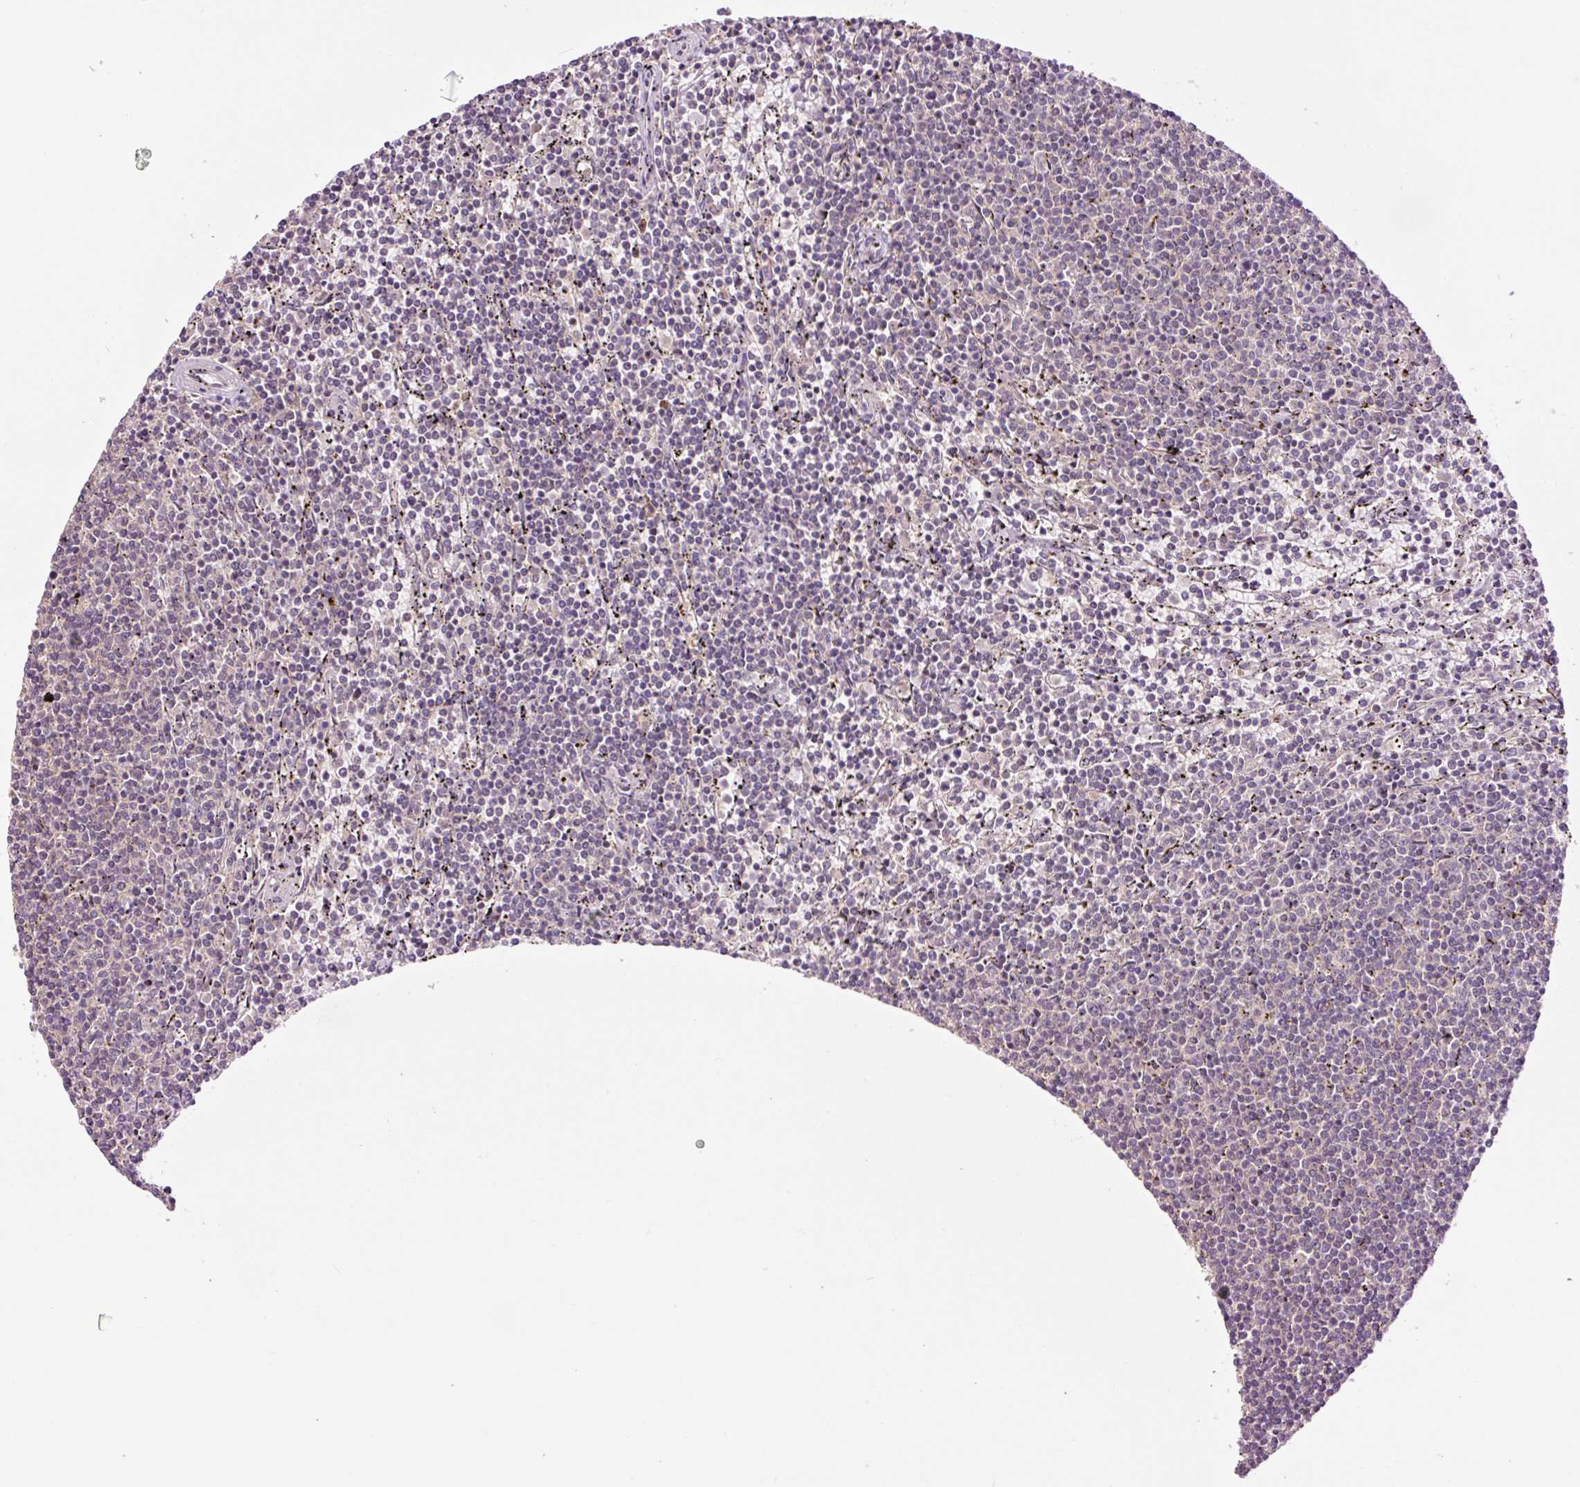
{"staining": {"intensity": "negative", "quantity": "none", "location": "none"}, "tissue": "lymphoma", "cell_type": "Tumor cells", "image_type": "cancer", "snomed": [{"axis": "morphology", "description": "Malignant lymphoma, non-Hodgkin's type, Low grade"}, {"axis": "topography", "description": "Spleen"}], "caption": "Immunohistochemistry of lymphoma reveals no expression in tumor cells. (DAB (3,3'-diaminobenzidine) IHC with hematoxylin counter stain).", "gene": "DPPA4", "patient": {"sex": "female", "age": 50}}